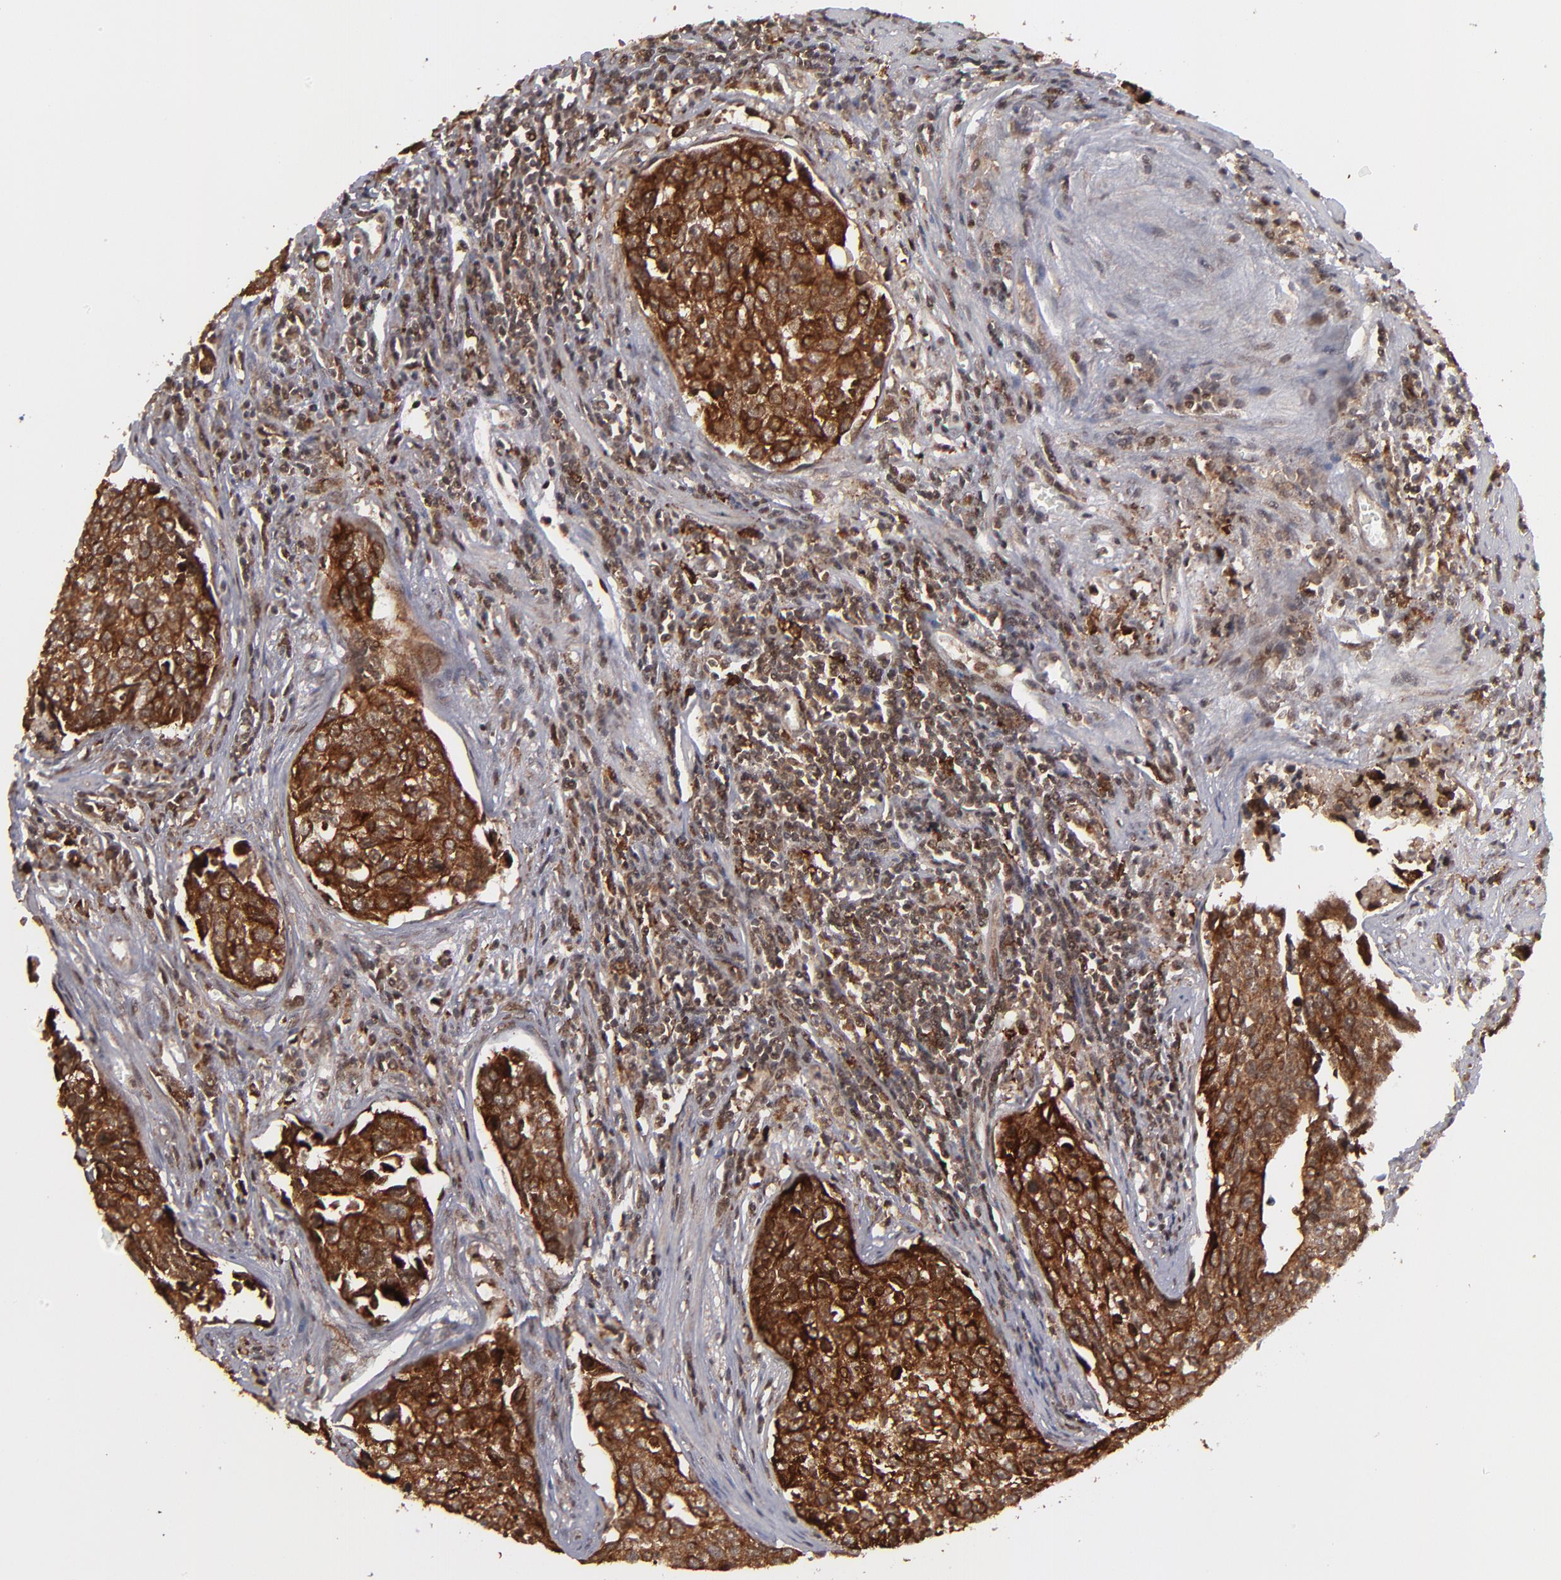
{"staining": {"intensity": "strong", "quantity": ">75%", "location": "cytoplasmic/membranous,nuclear"}, "tissue": "urothelial cancer", "cell_type": "Tumor cells", "image_type": "cancer", "snomed": [{"axis": "morphology", "description": "Urothelial carcinoma, High grade"}, {"axis": "topography", "description": "Urinary bladder"}], "caption": "The immunohistochemical stain shows strong cytoplasmic/membranous and nuclear expression in tumor cells of urothelial carcinoma (high-grade) tissue. (brown staining indicates protein expression, while blue staining denotes nuclei).", "gene": "RGS6", "patient": {"sex": "male", "age": 81}}